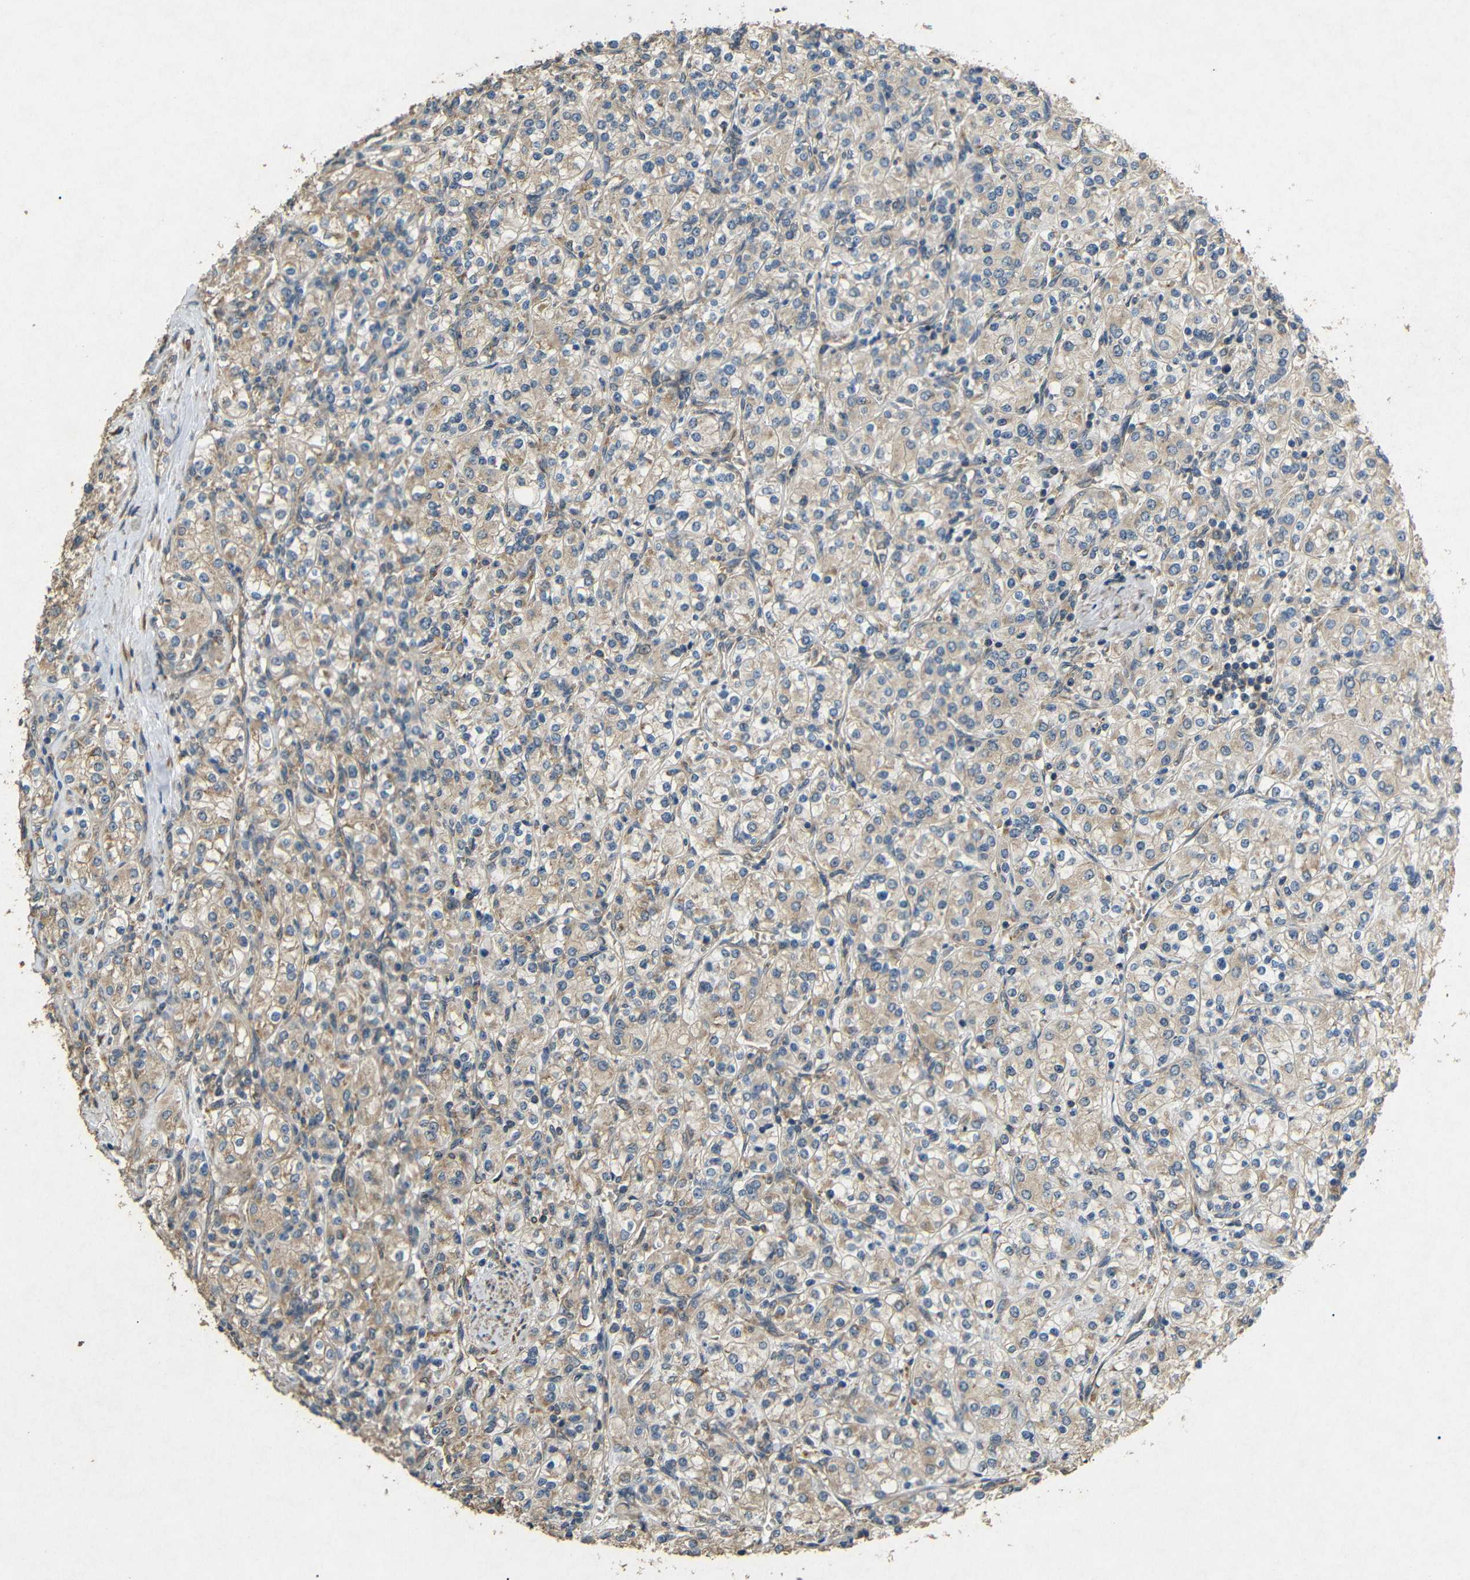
{"staining": {"intensity": "moderate", "quantity": ">75%", "location": "cytoplasmic/membranous"}, "tissue": "renal cancer", "cell_type": "Tumor cells", "image_type": "cancer", "snomed": [{"axis": "morphology", "description": "Adenocarcinoma, NOS"}, {"axis": "topography", "description": "Kidney"}], "caption": "Immunohistochemistry (IHC) of renal cancer demonstrates medium levels of moderate cytoplasmic/membranous positivity in approximately >75% of tumor cells.", "gene": "BNIP3", "patient": {"sex": "male", "age": 77}}